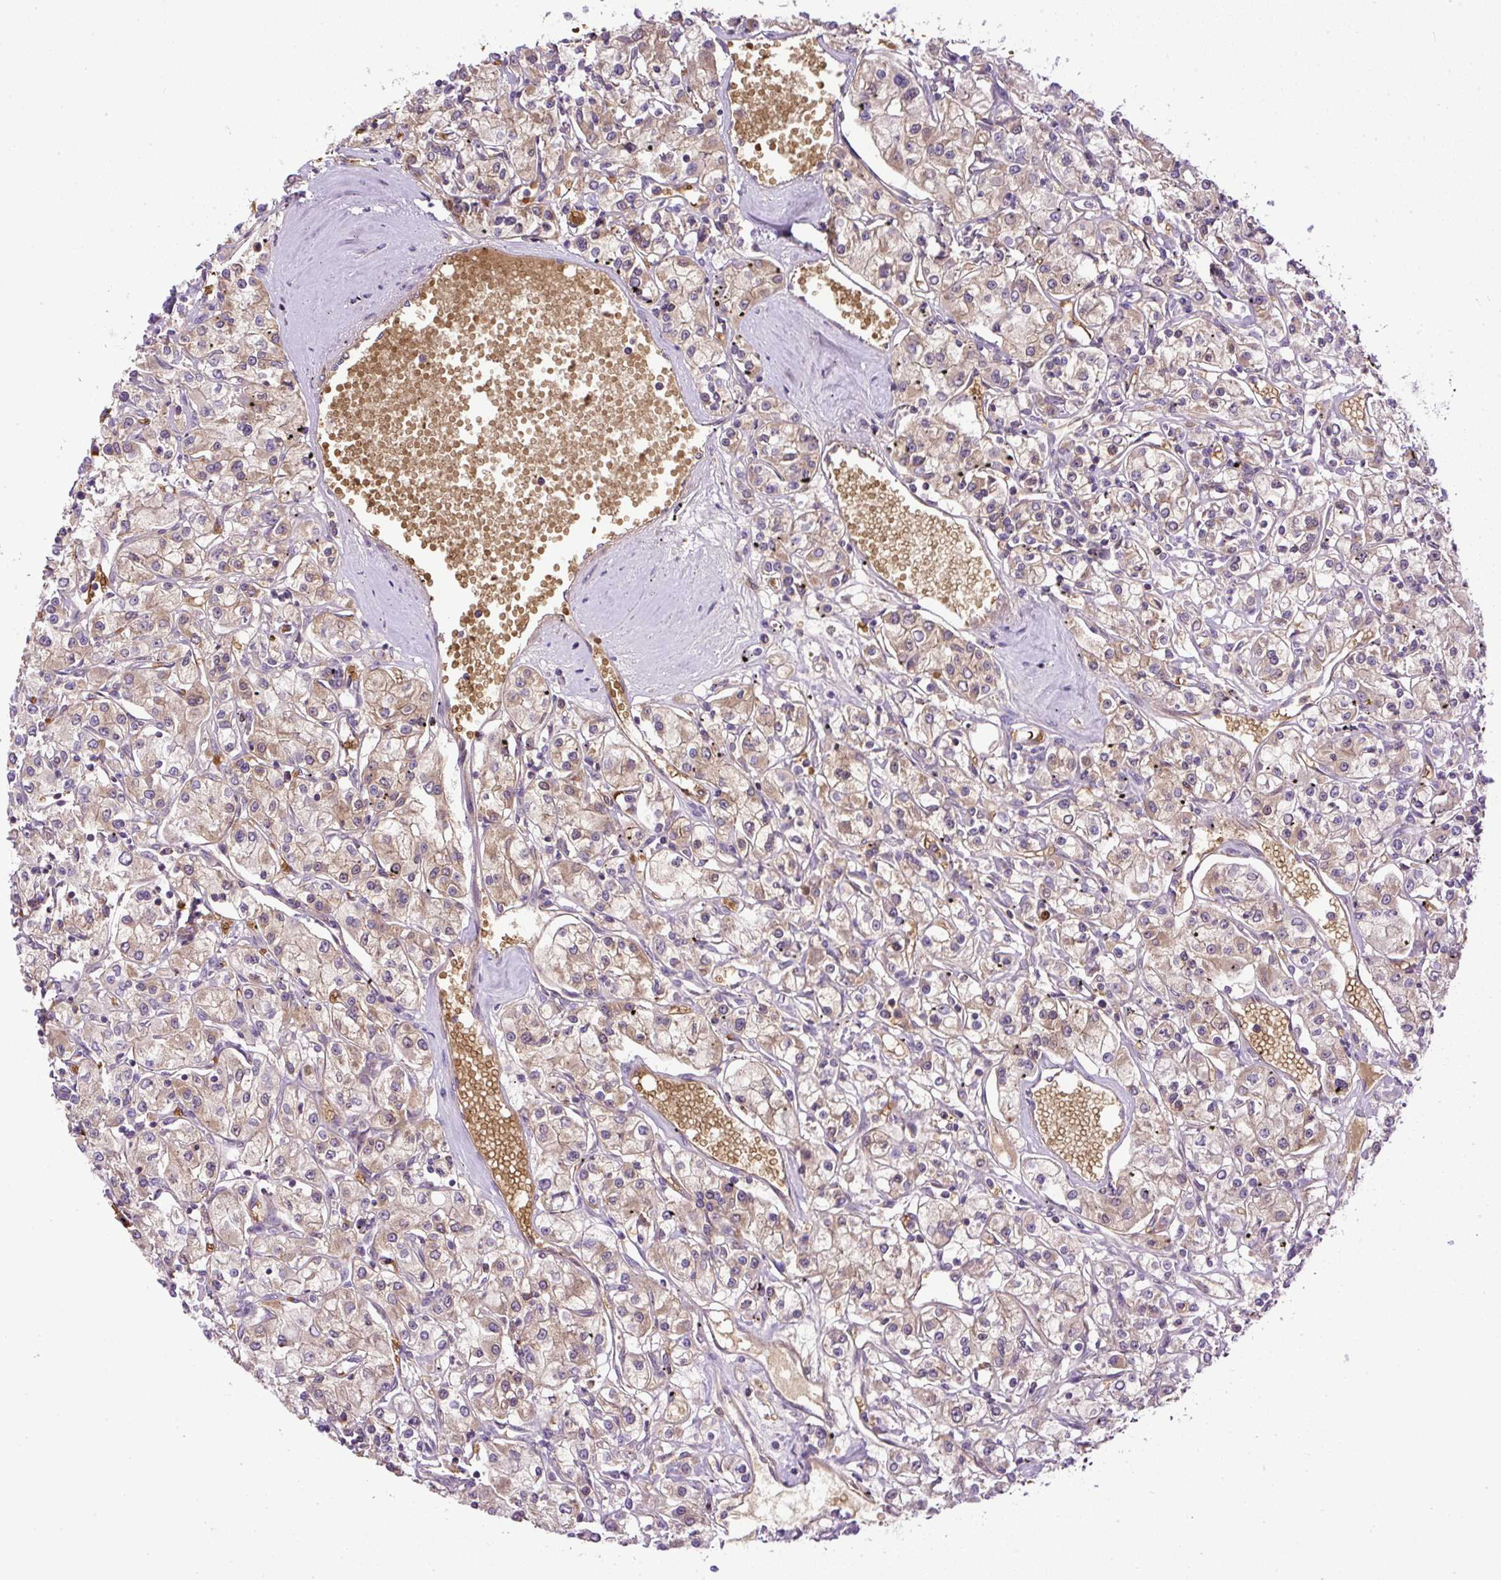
{"staining": {"intensity": "weak", "quantity": "25%-75%", "location": "cytoplasmic/membranous"}, "tissue": "renal cancer", "cell_type": "Tumor cells", "image_type": "cancer", "snomed": [{"axis": "morphology", "description": "Adenocarcinoma, NOS"}, {"axis": "topography", "description": "Kidney"}], "caption": "Immunohistochemistry histopathology image of renal cancer stained for a protein (brown), which displays low levels of weak cytoplasmic/membranous positivity in about 25%-75% of tumor cells.", "gene": "CXCL13", "patient": {"sex": "female", "age": 59}}